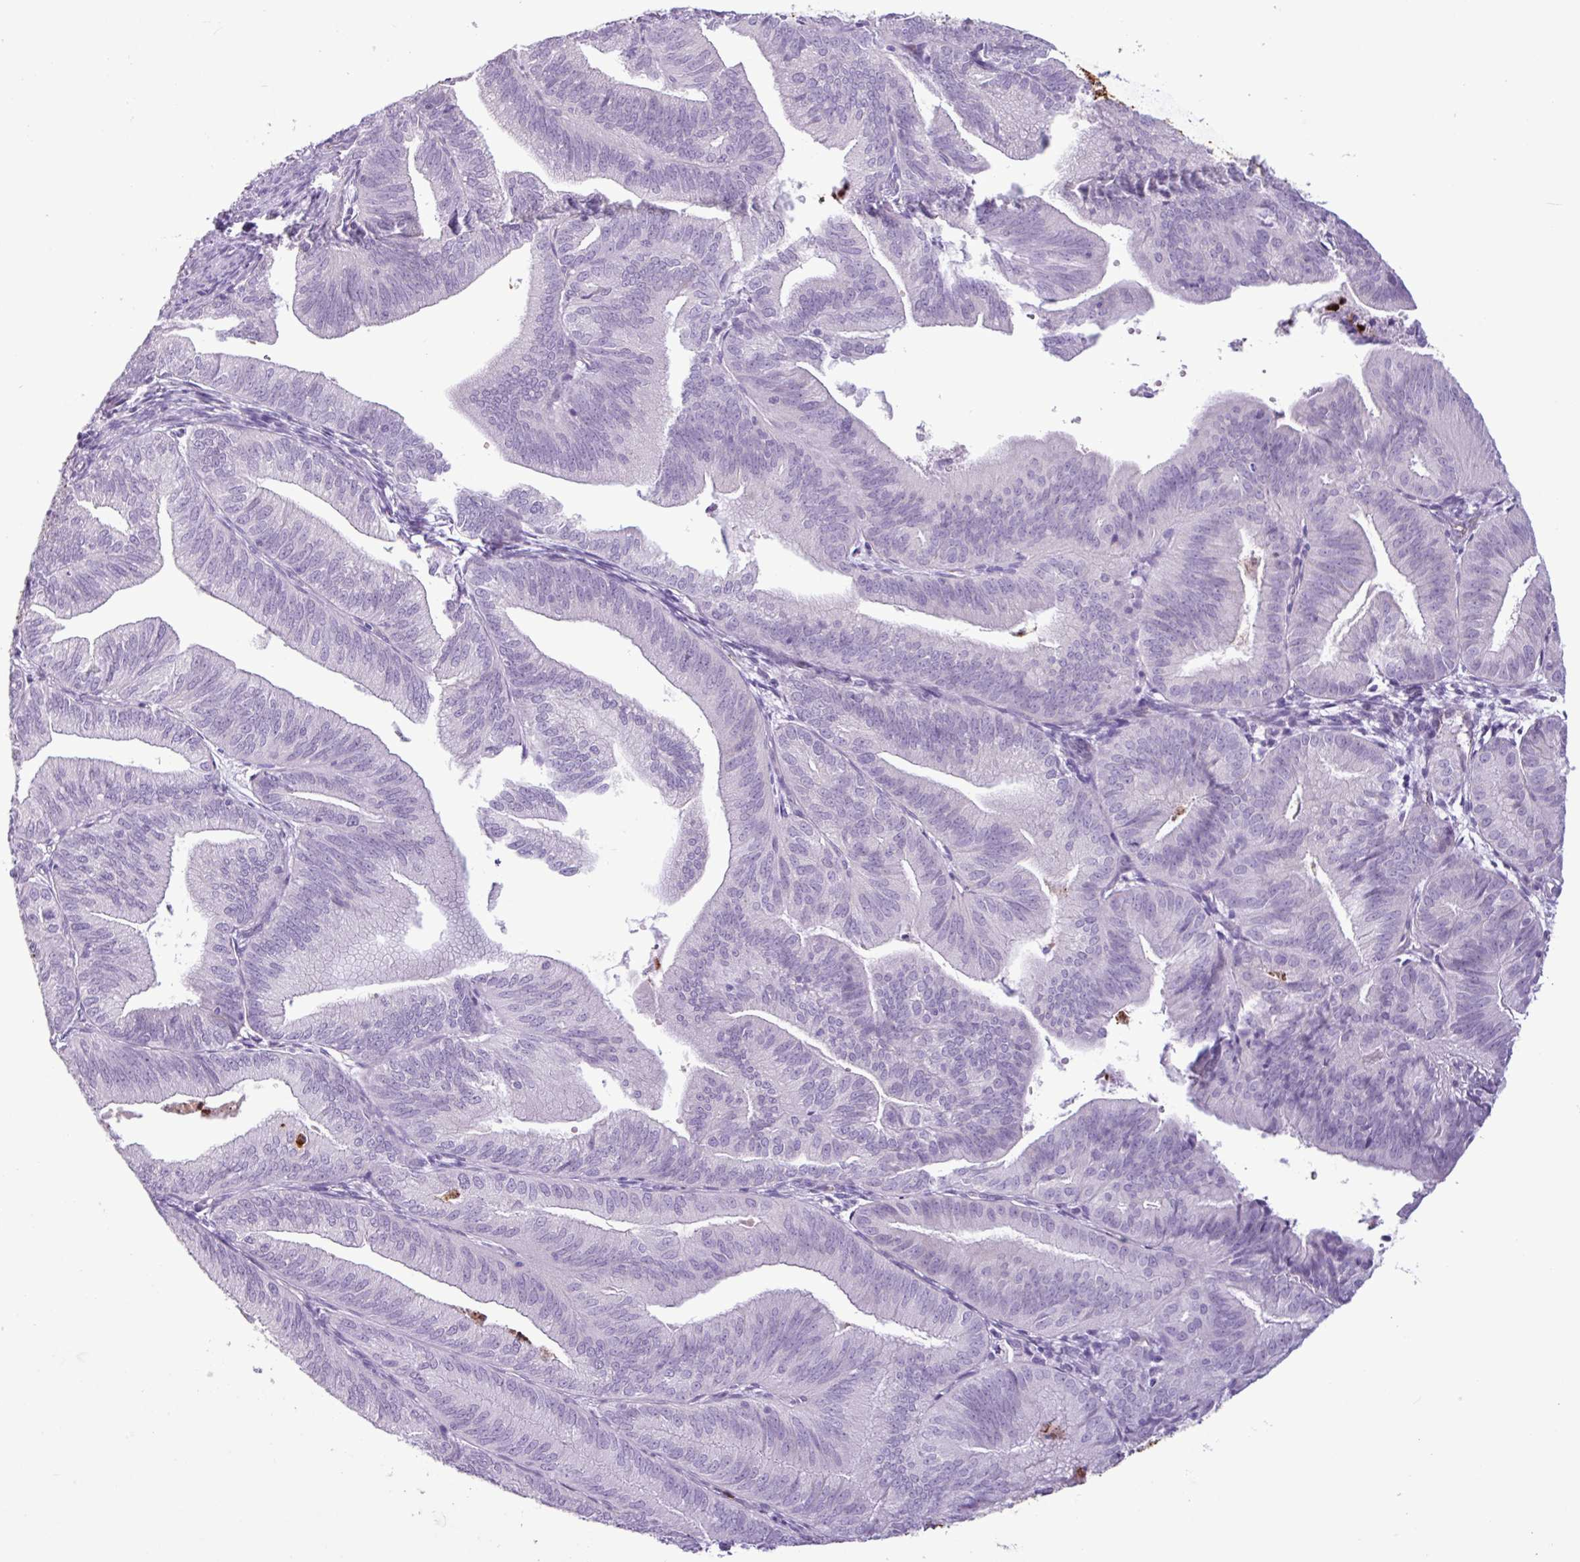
{"staining": {"intensity": "negative", "quantity": "none", "location": "none"}, "tissue": "endometrial cancer", "cell_type": "Tumor cells", "image_type": "cancer", "snomed": [{"axis": "morphology", "description": "Adenocarcinoma, NOS"}, {"axis": "topography", "description": "Endometrium"}], "caption": "Tumor cells are negative for brown protein staining in endometrial adenocarcinoma.", "gene": "TMEM178A", "patient": {"sex": "female", "age": 70}}